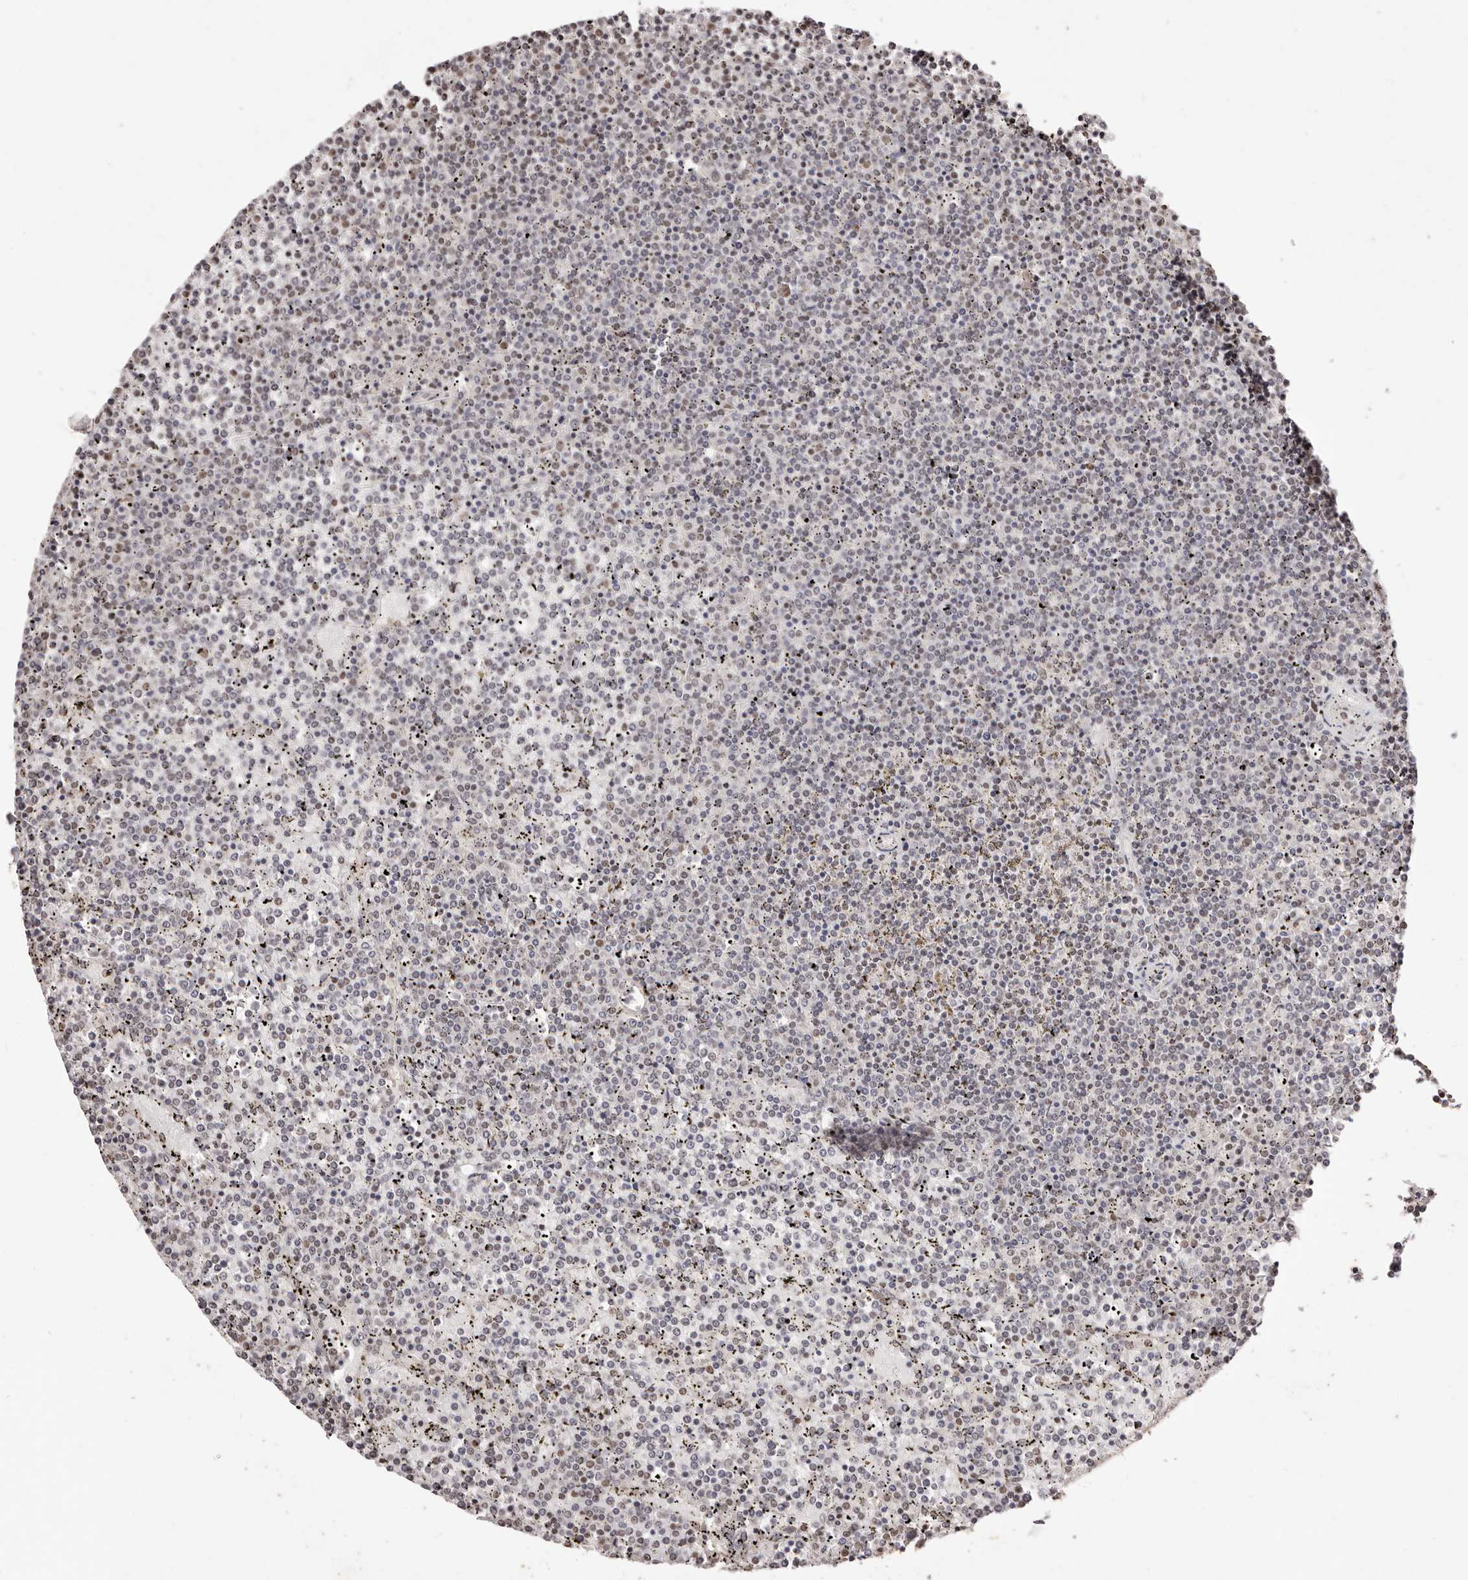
{"staining": {"intensity": "weak", "quantity": "25%-75%", "location": "nuclear"}, "tissue": "lymphoma", "cell_type": "Tumor cells", "image_type": "cancer", "snomed": [{"axis": "morphology", "description": "Malignant lymphoma, non-Hodgkin's type, Low grade"}, {"axis": "topography", "description": "Spleen"}], "caption": "This is a photomicrograph of IHC staining of malignant lymphoma, non-Hodgkin's type (low-grade), which shows weak expression in the nuclear of tumor cells.", "gene": "BICRAL", "patient": {"sex": "female", "age": 19}}